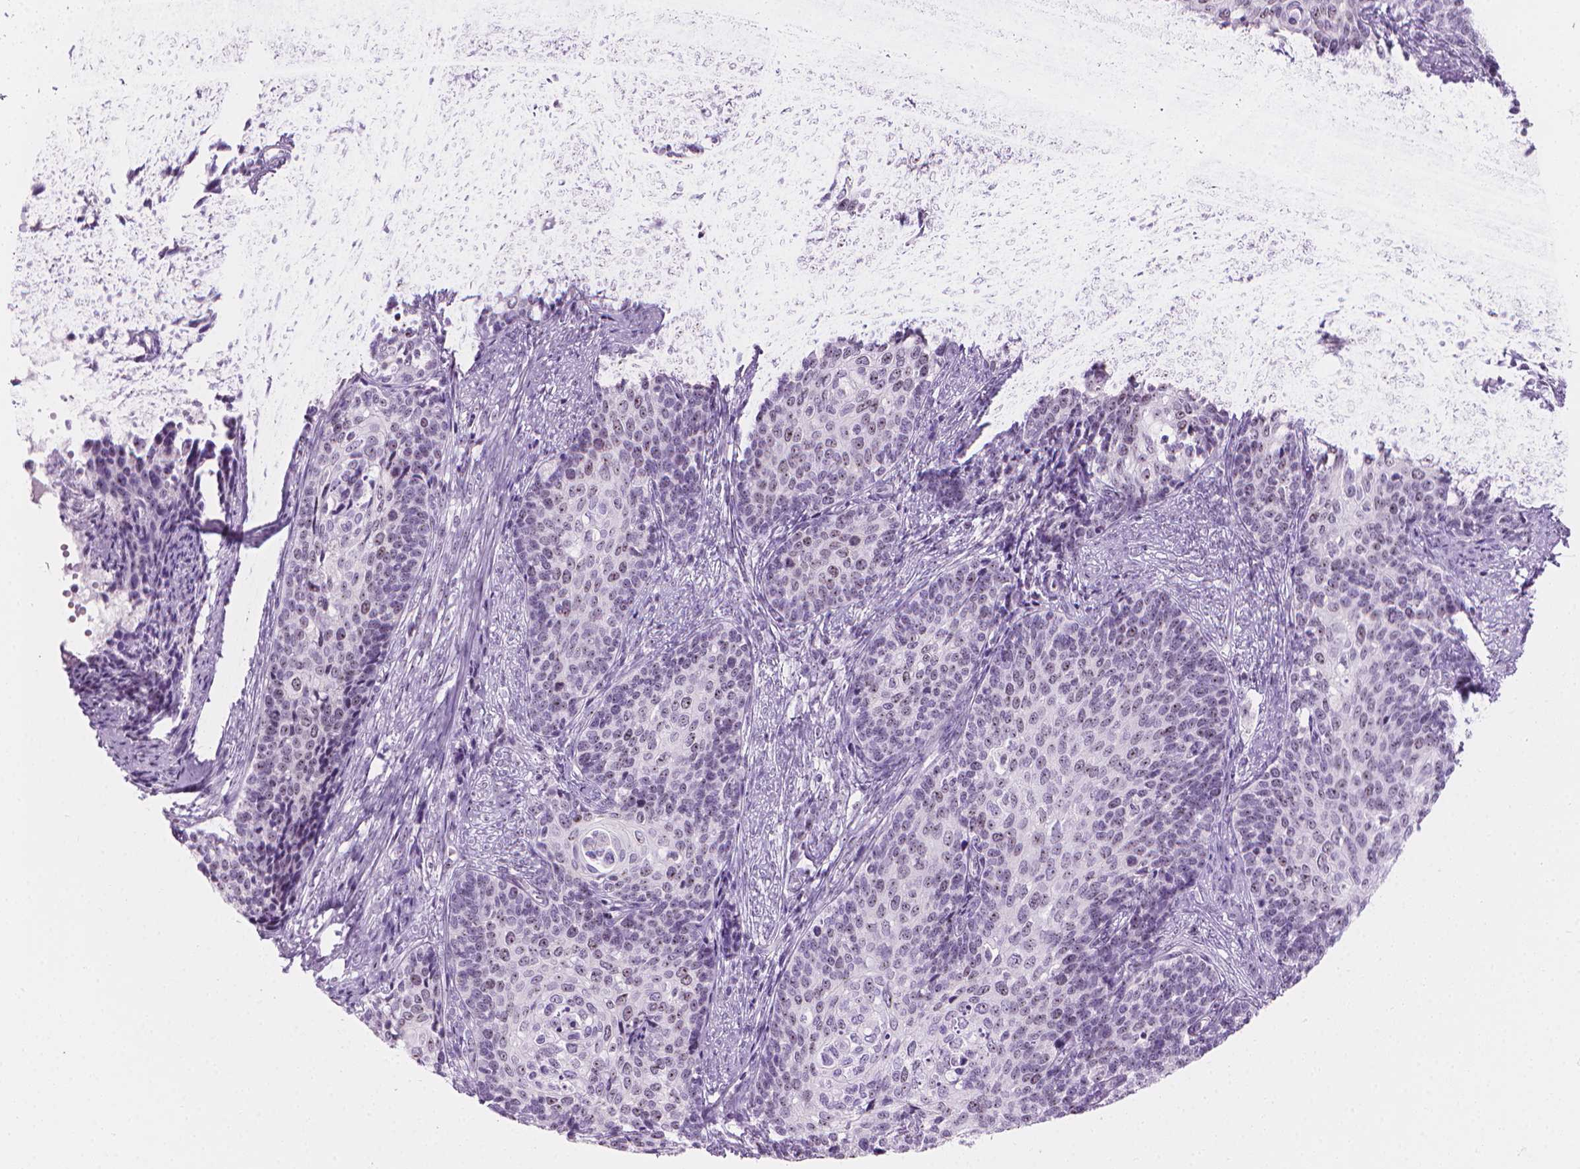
{"staining": {"intensity": "weak", "quantity": "<25%", "location": "nuclear"}, "tissue": "cervical cancer", "cell_type": "Tumor cells", "image_type": "cancer", "snomed": [{"axis": "morphology", "description": "Squamous cell carcinoma, NOS"}, {"axis": "topography", "description": "Cervix"}], "caption": "Immunohistochemistry (IHC) of human cervical squamous cell carcinoma displays no positivity in tumor cells.", "gene": "NOL7", "patient": {"sex": "female", "age": 39}}